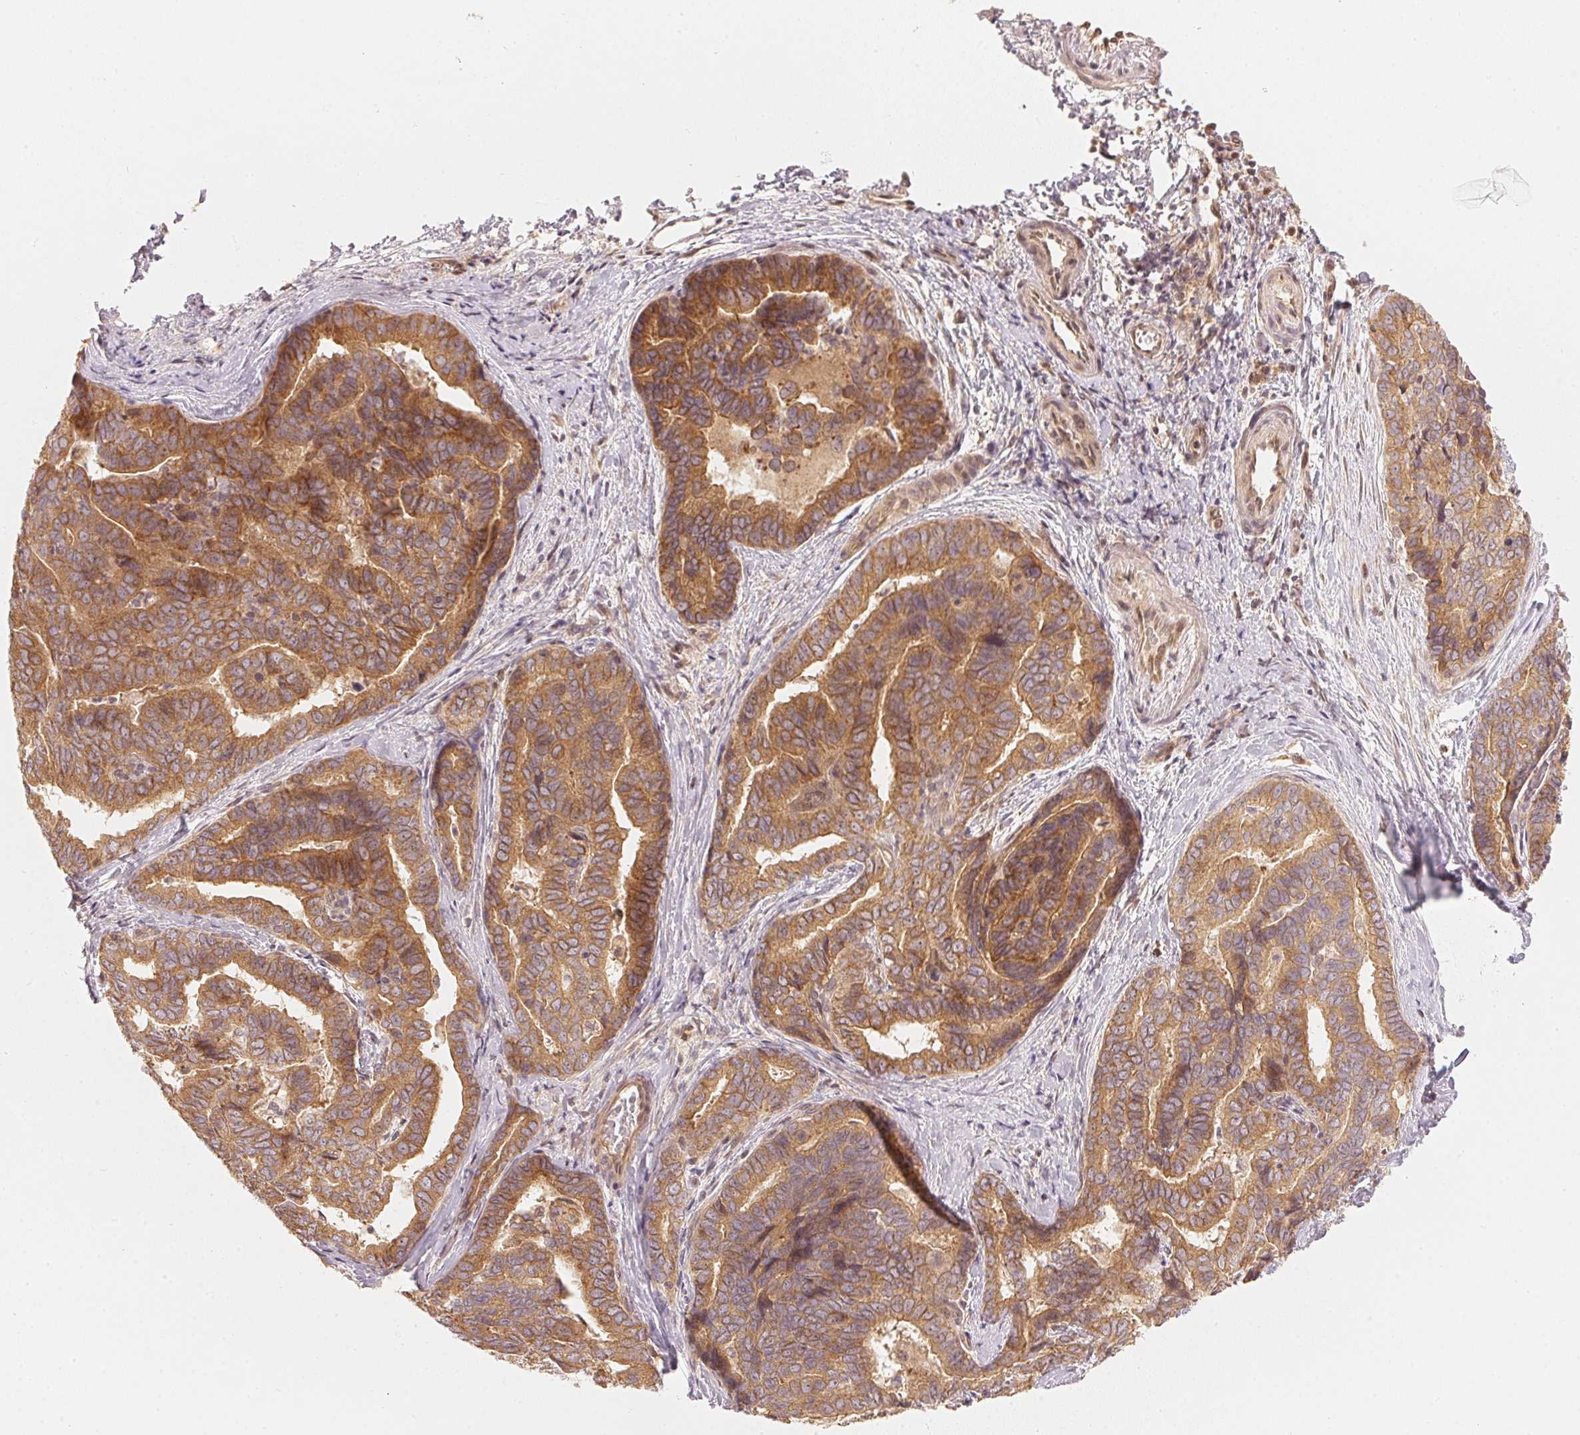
{"staining": {"intensity": "moderate", "quantity": ">75%", "location": "cytoplasmic/membranous"}, "tissue": "liver cancer", "cell_type": "Tumor cells", "image_type": "cancer", "snomed": [{"axis": "morphology", "description": "Cholangiocarcinoma"}, {"axis": "topography", "description": "Liver"}], "caption": "IHC photomicrograph of human liver cancer stained for a protein (brown), which reveals medium levels of moderate cytoplasmic/membranous expression in about >75% of tumor cells.", "gene": "WDR54", "patient": {"sex": "female", "age": 64}}